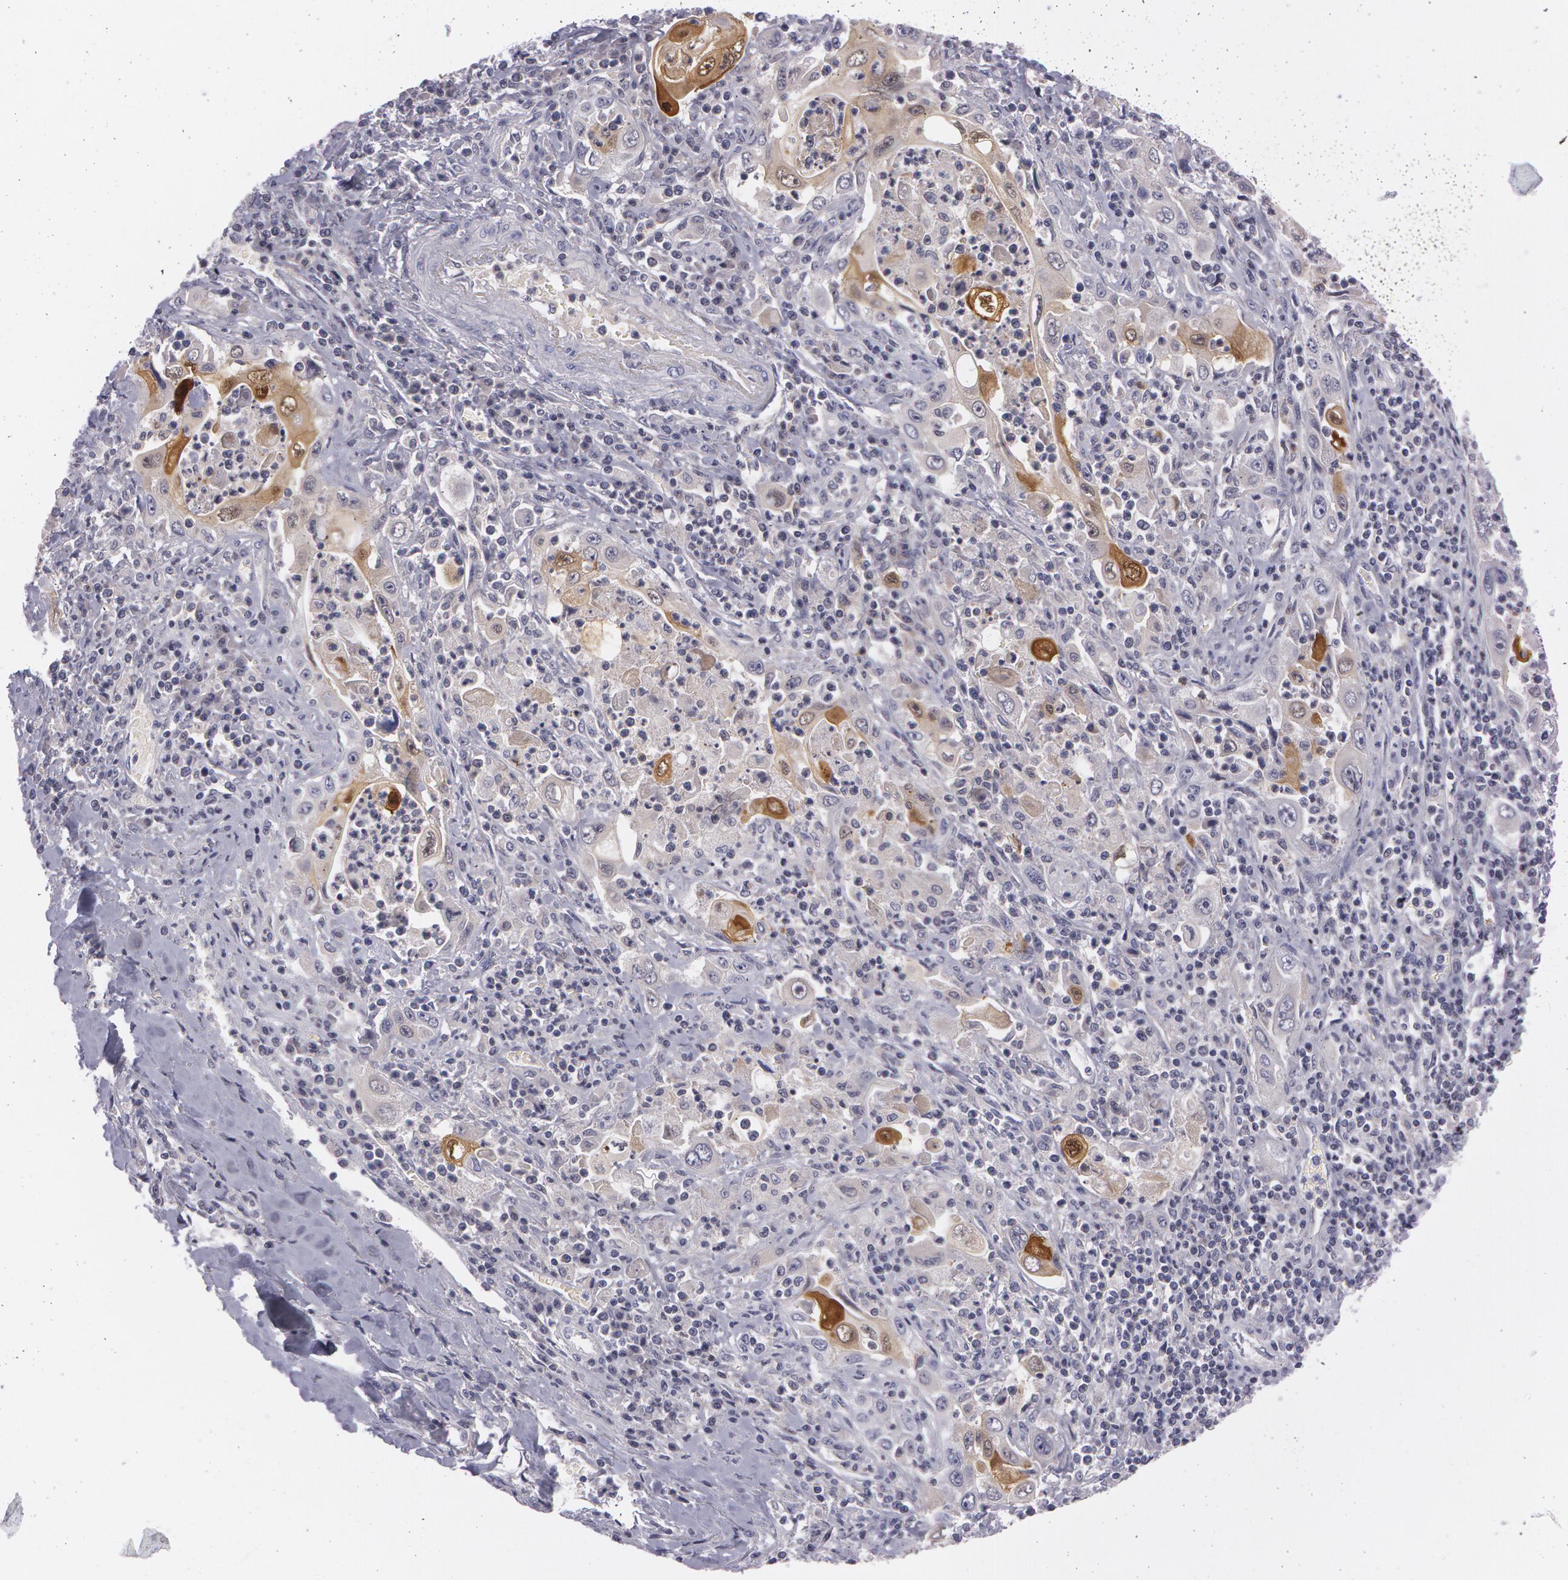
{"staining": {"intensity": "weak", "quantity": "<25%", "location": "cytoplasmic/membranous"}, "tissue": "pancreatic cancer", "cell_type": "Tumor cells", "image_type": "cancer", "snomed": [{"axis": "morphology", "description": "Adenocarcinoma, NOS"}, {"axis": "topography", "description": "Pancreas"}], "caption": "Tumor cells are negative for brown protein staining in pancreatic cancer.", "gene": "IL1RN", "patient": {"sex": "male", "age": 70}}